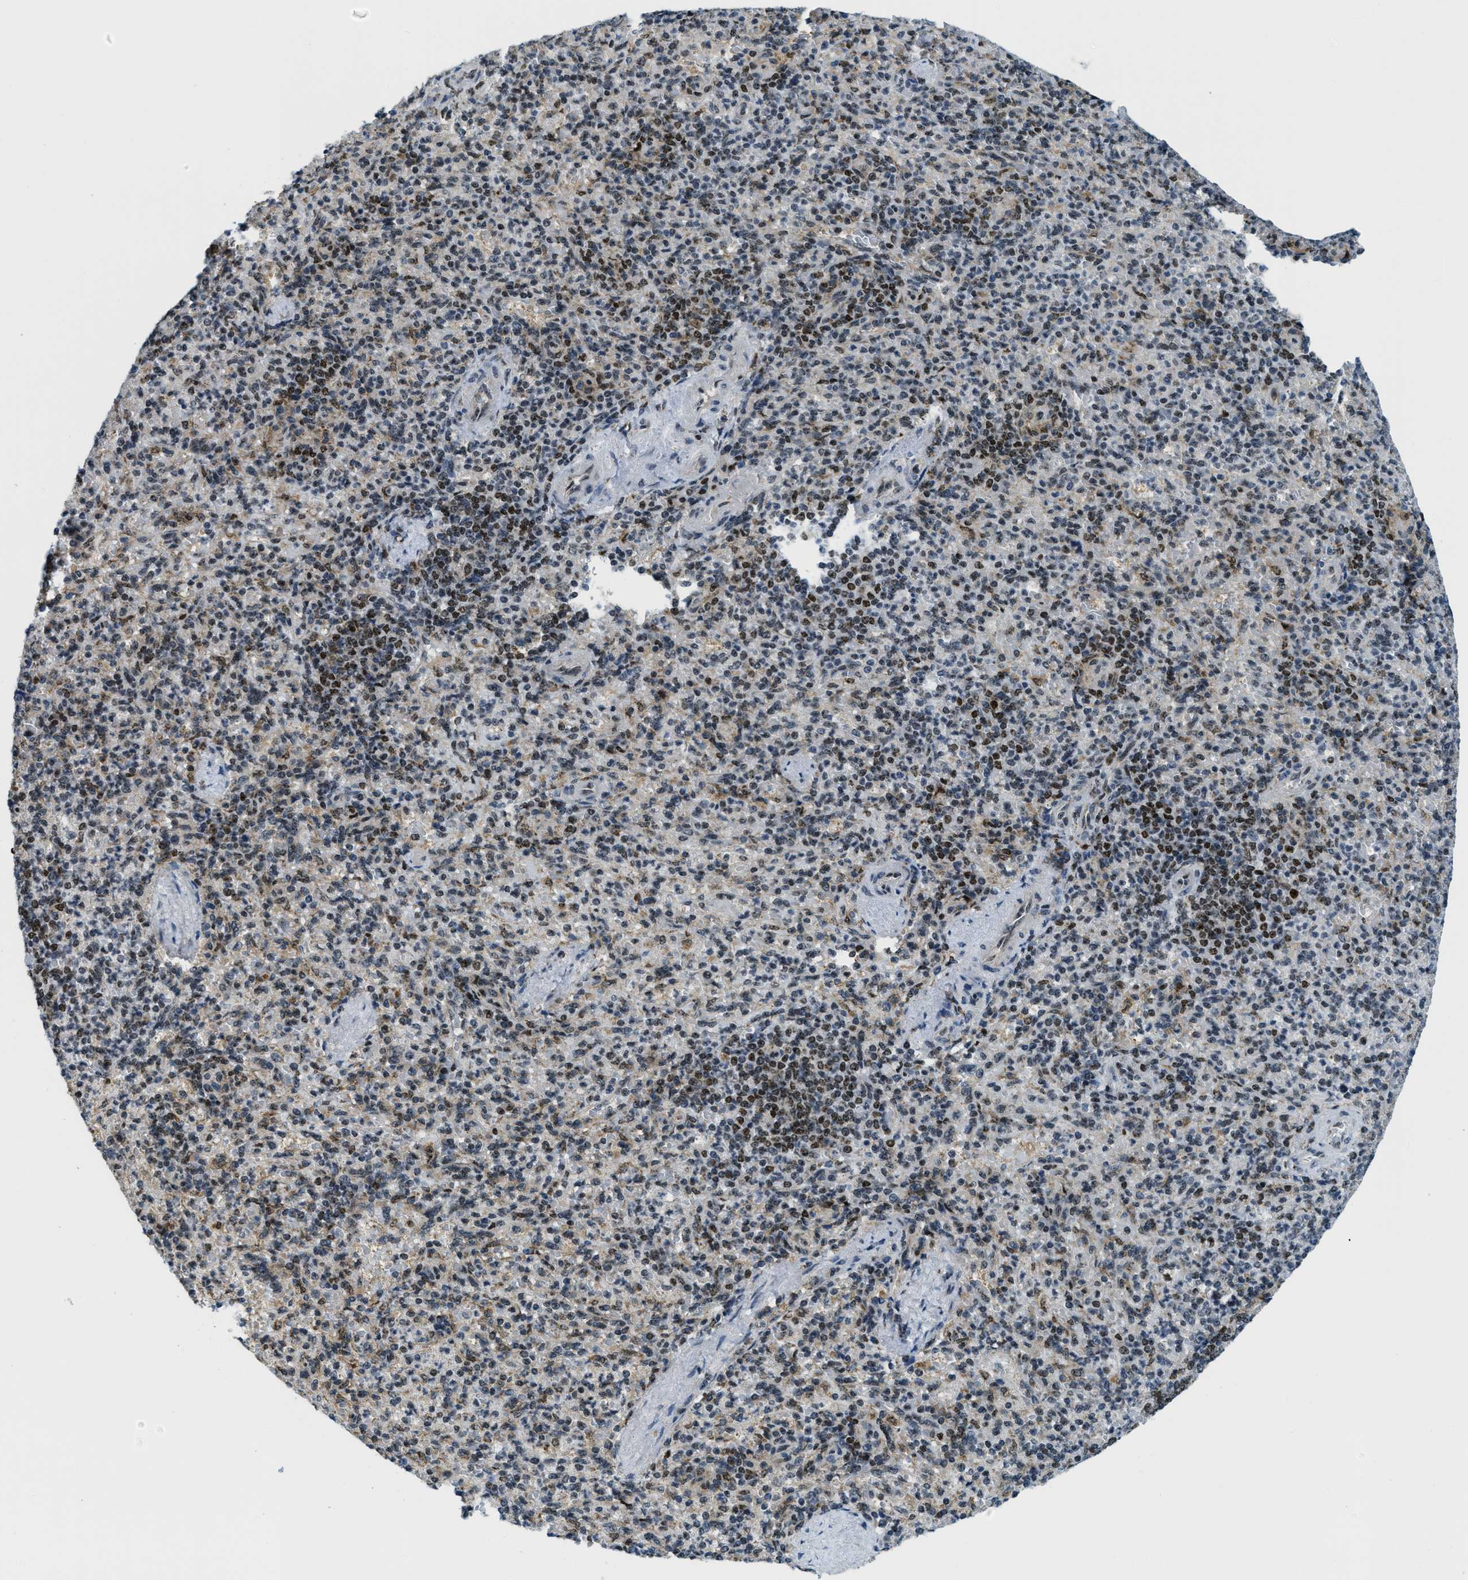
{"staining": {"intensity": "strong", "quantity": "25%-75%", "location": "nuclear"}, "tissue": "spleen", "cell_type": "Cells in red pulp", "image_type": "normal", "snomed": [{"axis": "morphology", "description": "Normal tissue, NOS"}, {"axis": "topography", "description": "Spleen"}], "caption": "The histopathology image demonstrates immunohistochemical staining of unremarkable spleen. There is strong nuclear staining is seen in approximately 25%-75% of cells in red pulp.", "gene": "SP100", "patient": {"sex": "female", "age": 74}}